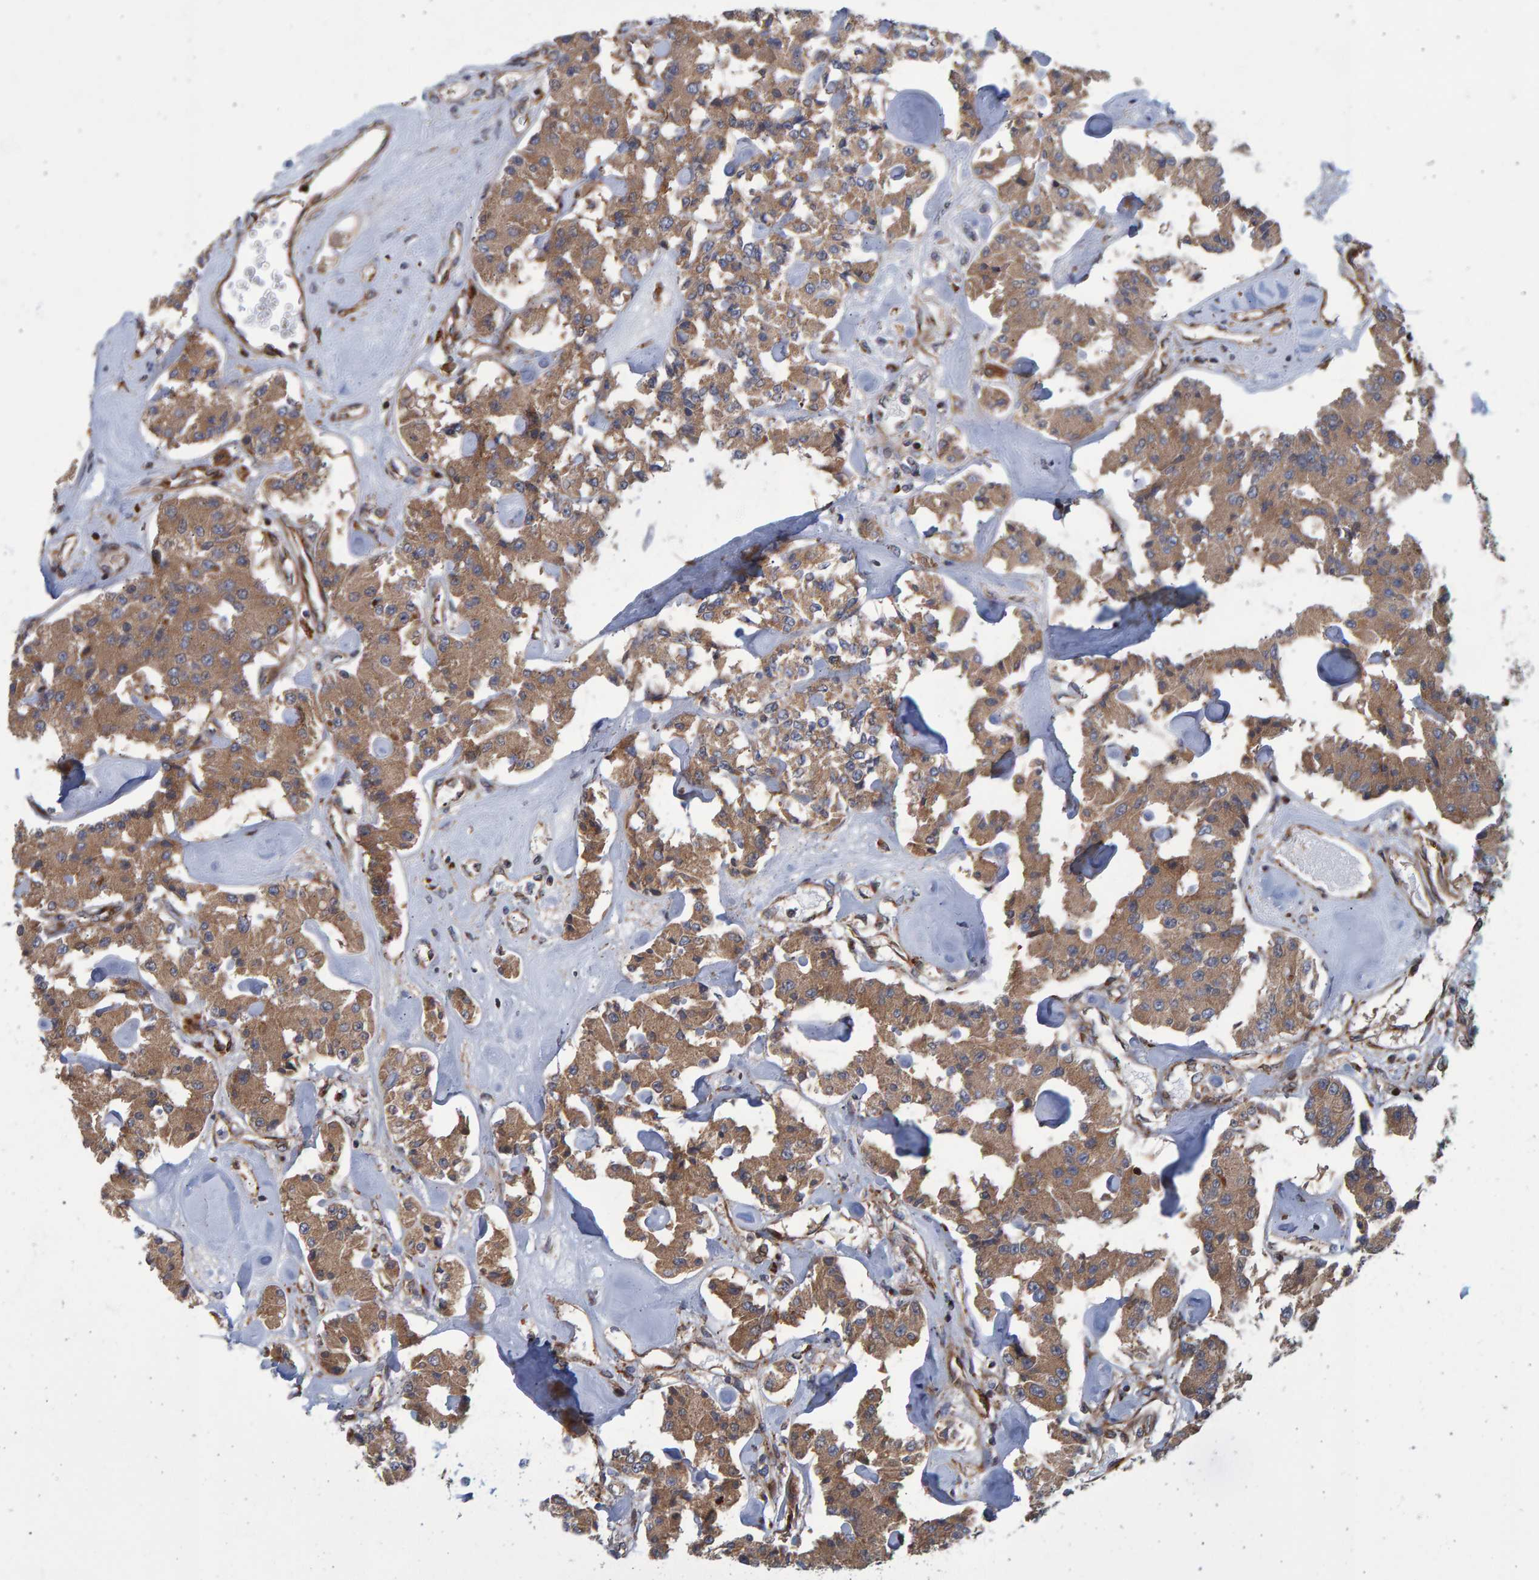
{"staining": {"intensity": "moderate", "quantity": ">75%", "location": "cytoplasmic/membranous"}, "tissue": "carcinoid", "cell_type": "Tumor cells", "image_type": "cancer", "snomed": [{"axis": "morphology", "description": "Carcinoid, malignant, NOS"}, {"axis": "topography", "description": "Pancreas"}], "caption": "IHC image of neoplastic tissue: carcinoid (malignant) stained using IHC exhibits medium levels of moderate protein expression localized specifically in the cytoplasmic/membranous of tumor cells, appearing as a cytoplasmic/membranous brown color.", "gene": "LRBA", "patient": {"sex": "male", "age": 41}}